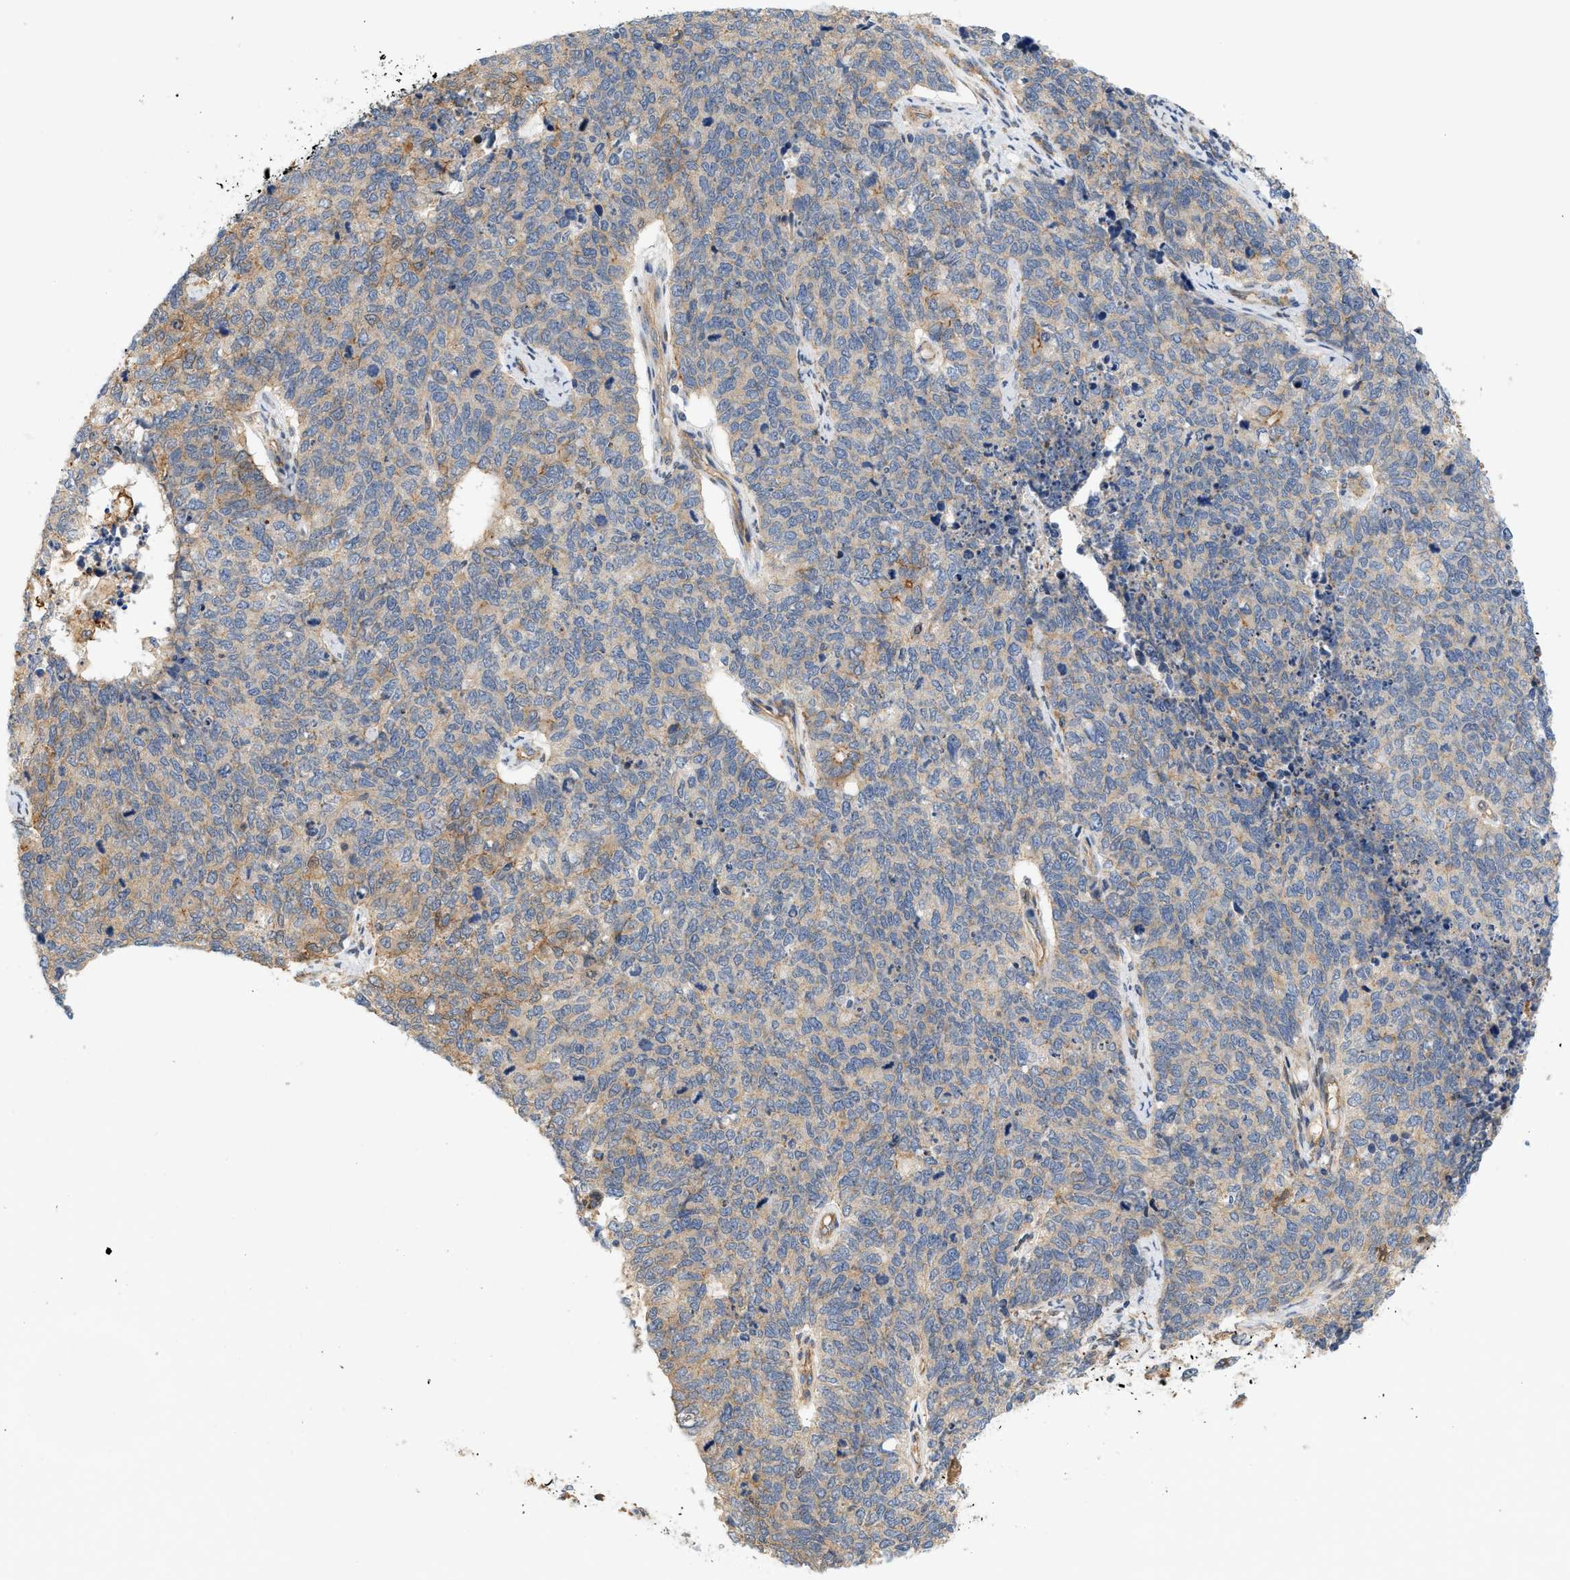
{"staining": {"intensity": "weak", "quantity": "<25%", "location": "cytoplasmic/membranous"}, "tissue": "cervical cancer", "cell_type": "Tumor cells", "image_type": "cancer", "snomed": [{"axis": "morphology", "description": "Squamous cell carcinoma, NOS"}, {"axis": "topography", "description": "Cervix"}], "caption": "The histopathology image displays no staining of tumor cells in squamous cell carcinoma (cervical). (Immunohistochemistry (ihc), brightfield microscopy, high magnification).", "gene": "CTXN1", "patient": {"sex": "female", "age": 63}}